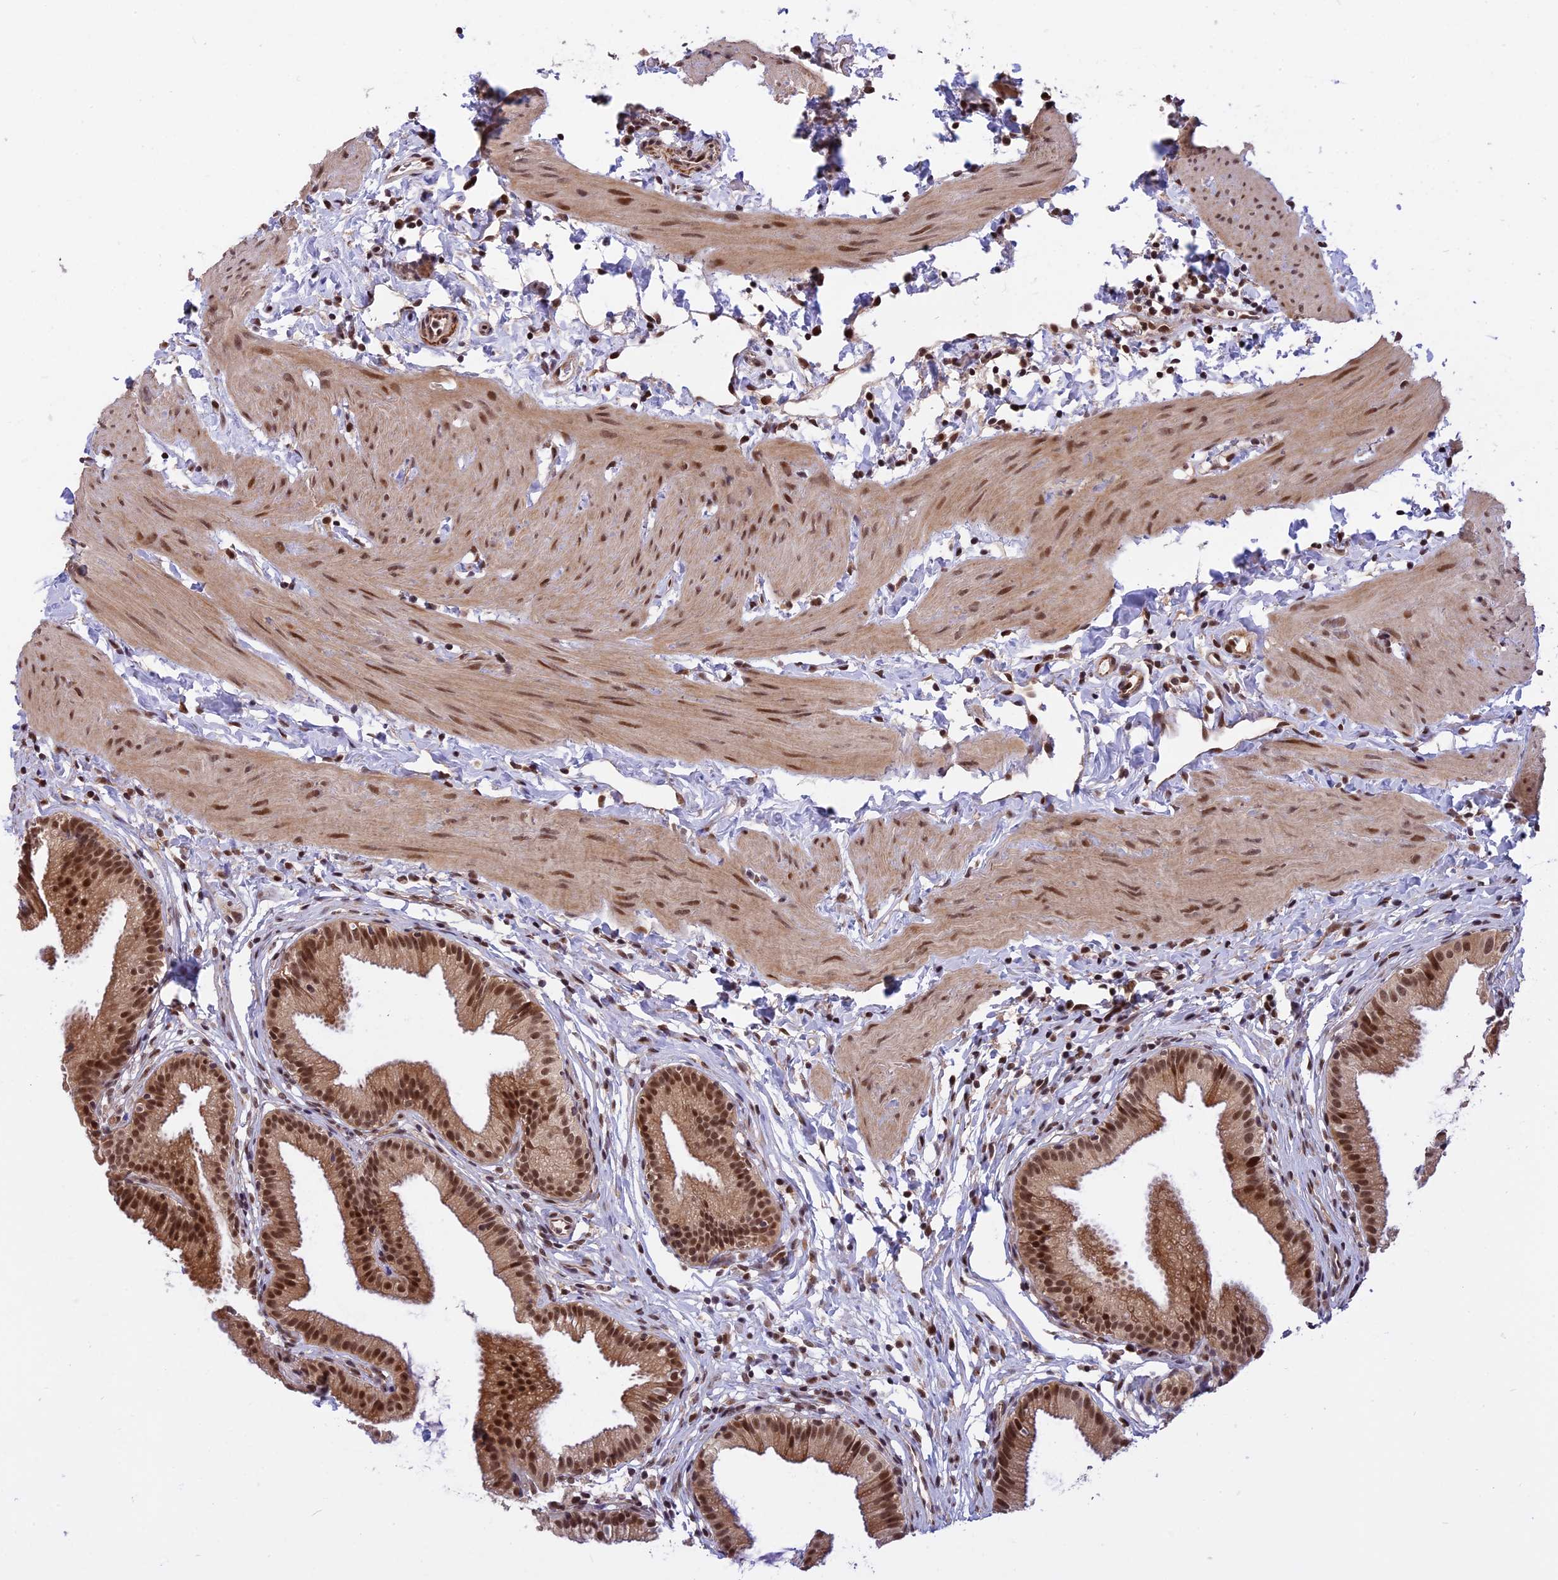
{"staining": {"intensity": "moderate", "quantity": ">75%", "location": "cytoplasmic/membranous,nuclear"}, "tissue": "gallbladder", "cell_type": "Glandular cells", "image_type": "normal", "snomed": [{"axis": "morphology", "description": "Normal tissue, NOS"}, {"axis": "topography", "description": "Gallbladder"}], "caption": "Protein staining reveals moderate cytoplasmic/membranous,nuclear expression in about >75% of glandular cells in normal gallbladder. (Brightfield microscopy of DAB IHC at high magnification).", "gene": "POLR2C", "patient": {"sex": "female", "age": 46}}